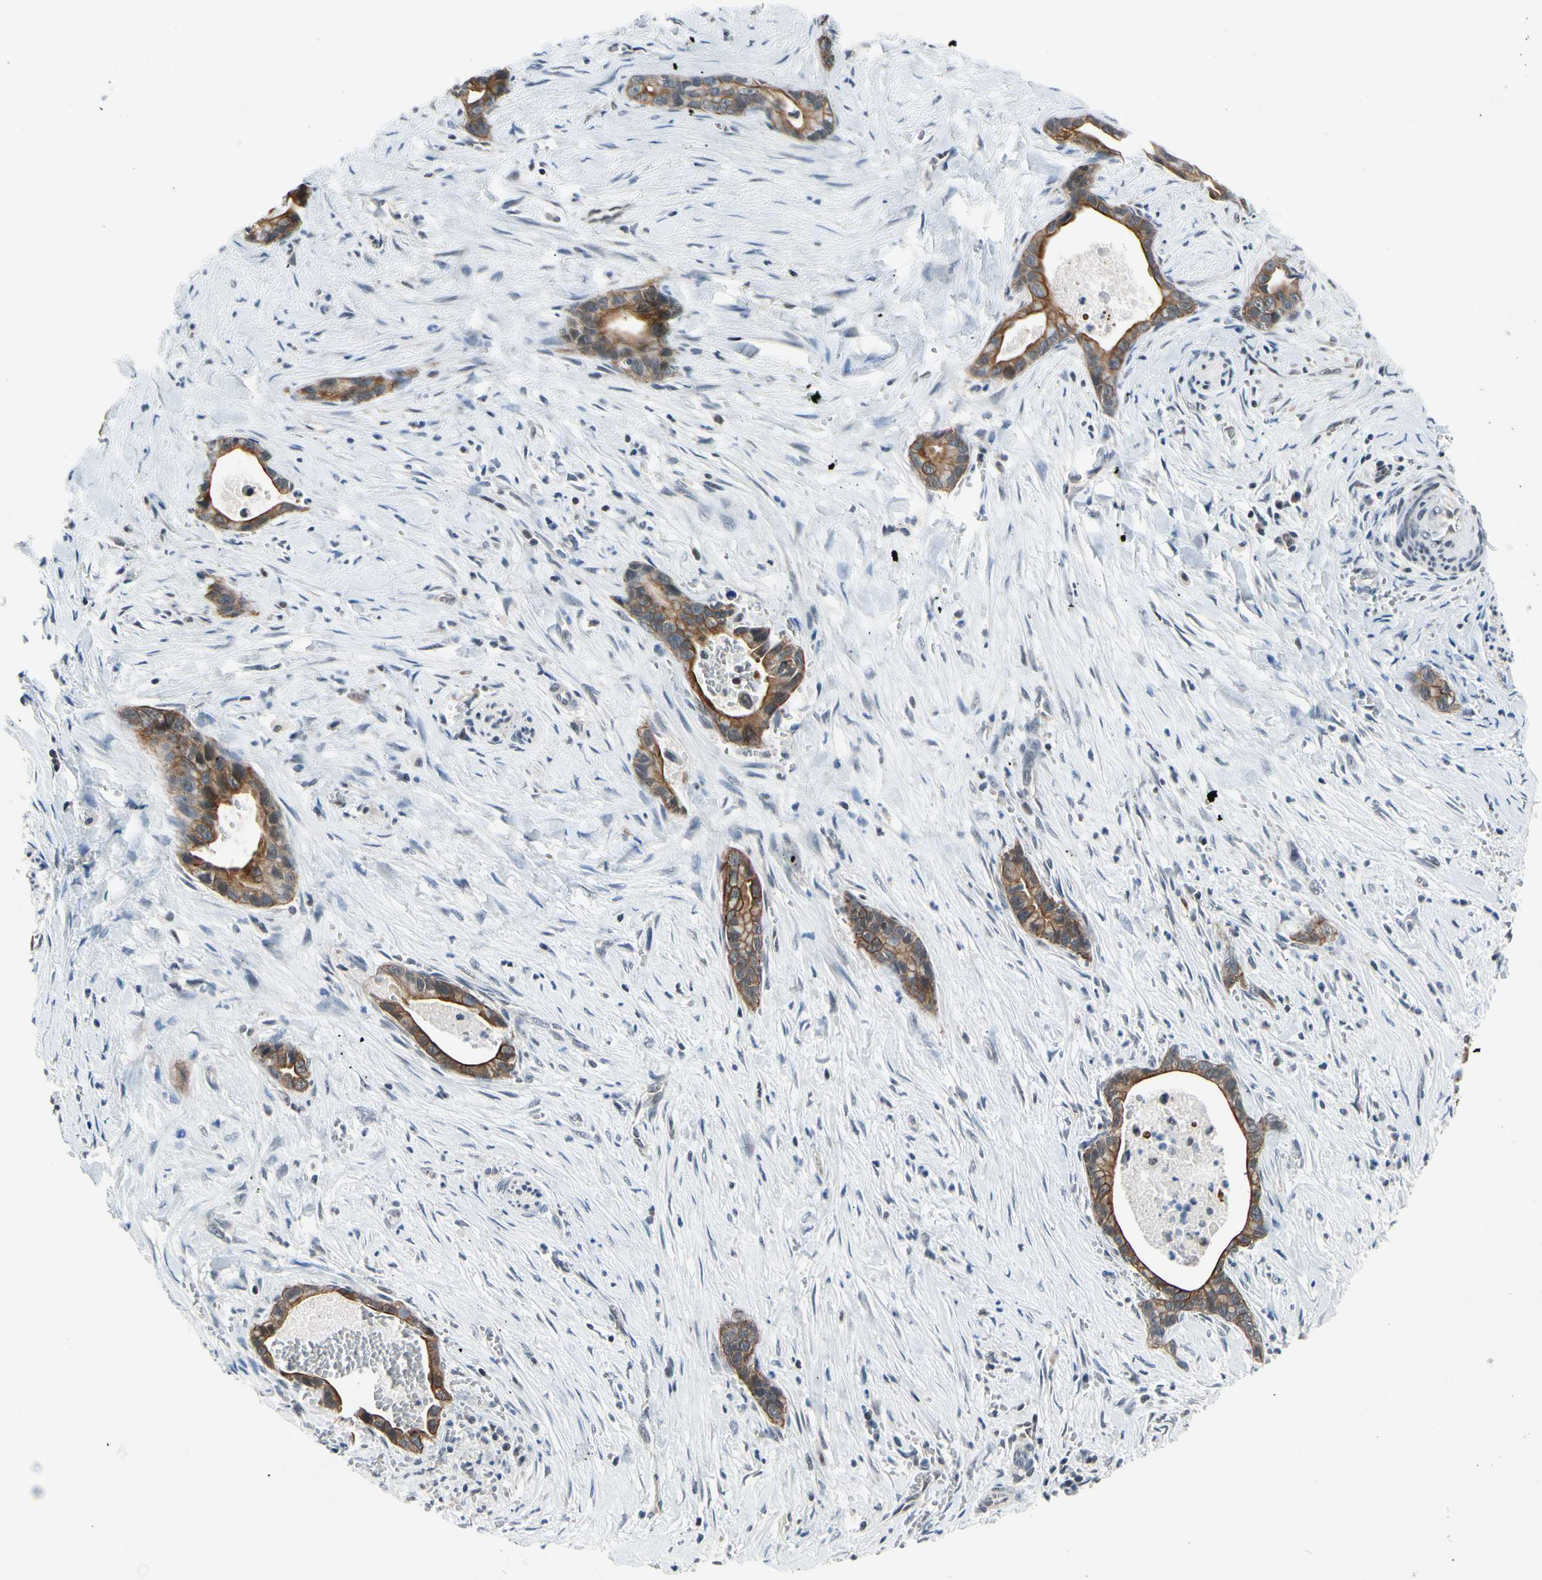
{"staining": {"intensity": "strong", "quantity": ">75%", "location": "cytoplasmic/membranous"}, "tissue": "liver cancer", "cell_type": "Tumor cells", "image_type": "cancer", "snomed": [{"axis": "morphology", "description": "Cholangiocarcinoma"}, {"axis": "topography", "description": "Liver"}], "caption": "Approximately >75% of tumor cells in liver cancer (cholangiocarcinoma) exhibit strong cytoplasmic/membranous protein expression as visualized by brown immunohistochemical staining.", "gene": "TAF12", "patient": {"sex": "female", "age": 55}}